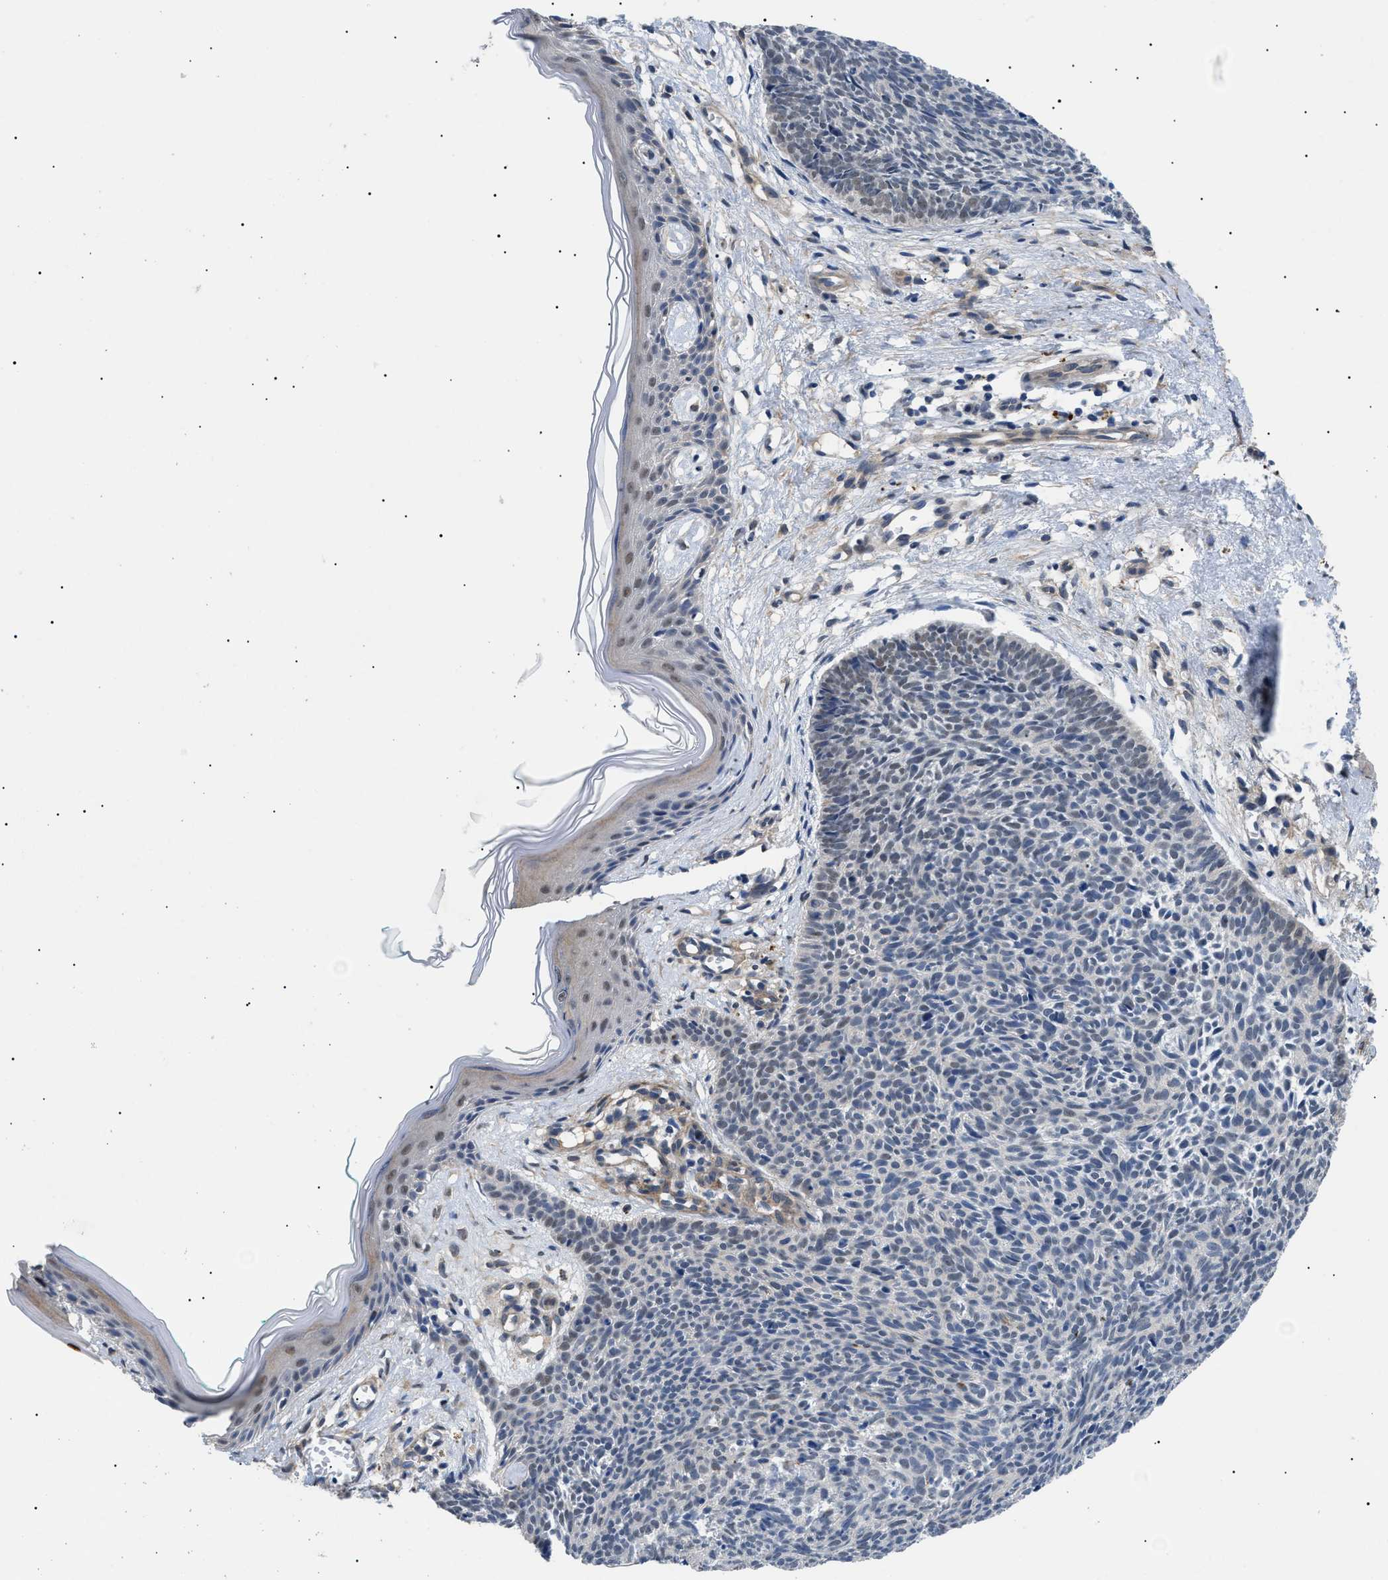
{"staining": {"intensity": "negative", "quantity": "none", "location": "none"}, "tissue": "skin cancer", "cell_type": "Tumor cells", "image_type": "cancer", "snomed": [{"axis": "morphology", "description": "Basal cell carcinoma"}, {"axis": "topography", "description": "Skin"}], "caption": "A high-resolution micrograph shows immunohistochemistry staining of basal cell carcinoma (skin), which shows no significant positivity in tumor cells. Brightfield microscopy of immunohistochemistry stained with DAB (3,3'-diaminobenzidine) (brown) and hematoxylin (blue), captured at high magnification.", "gene": "CRCP", "patient": {"sex": "male", "age": 60}}